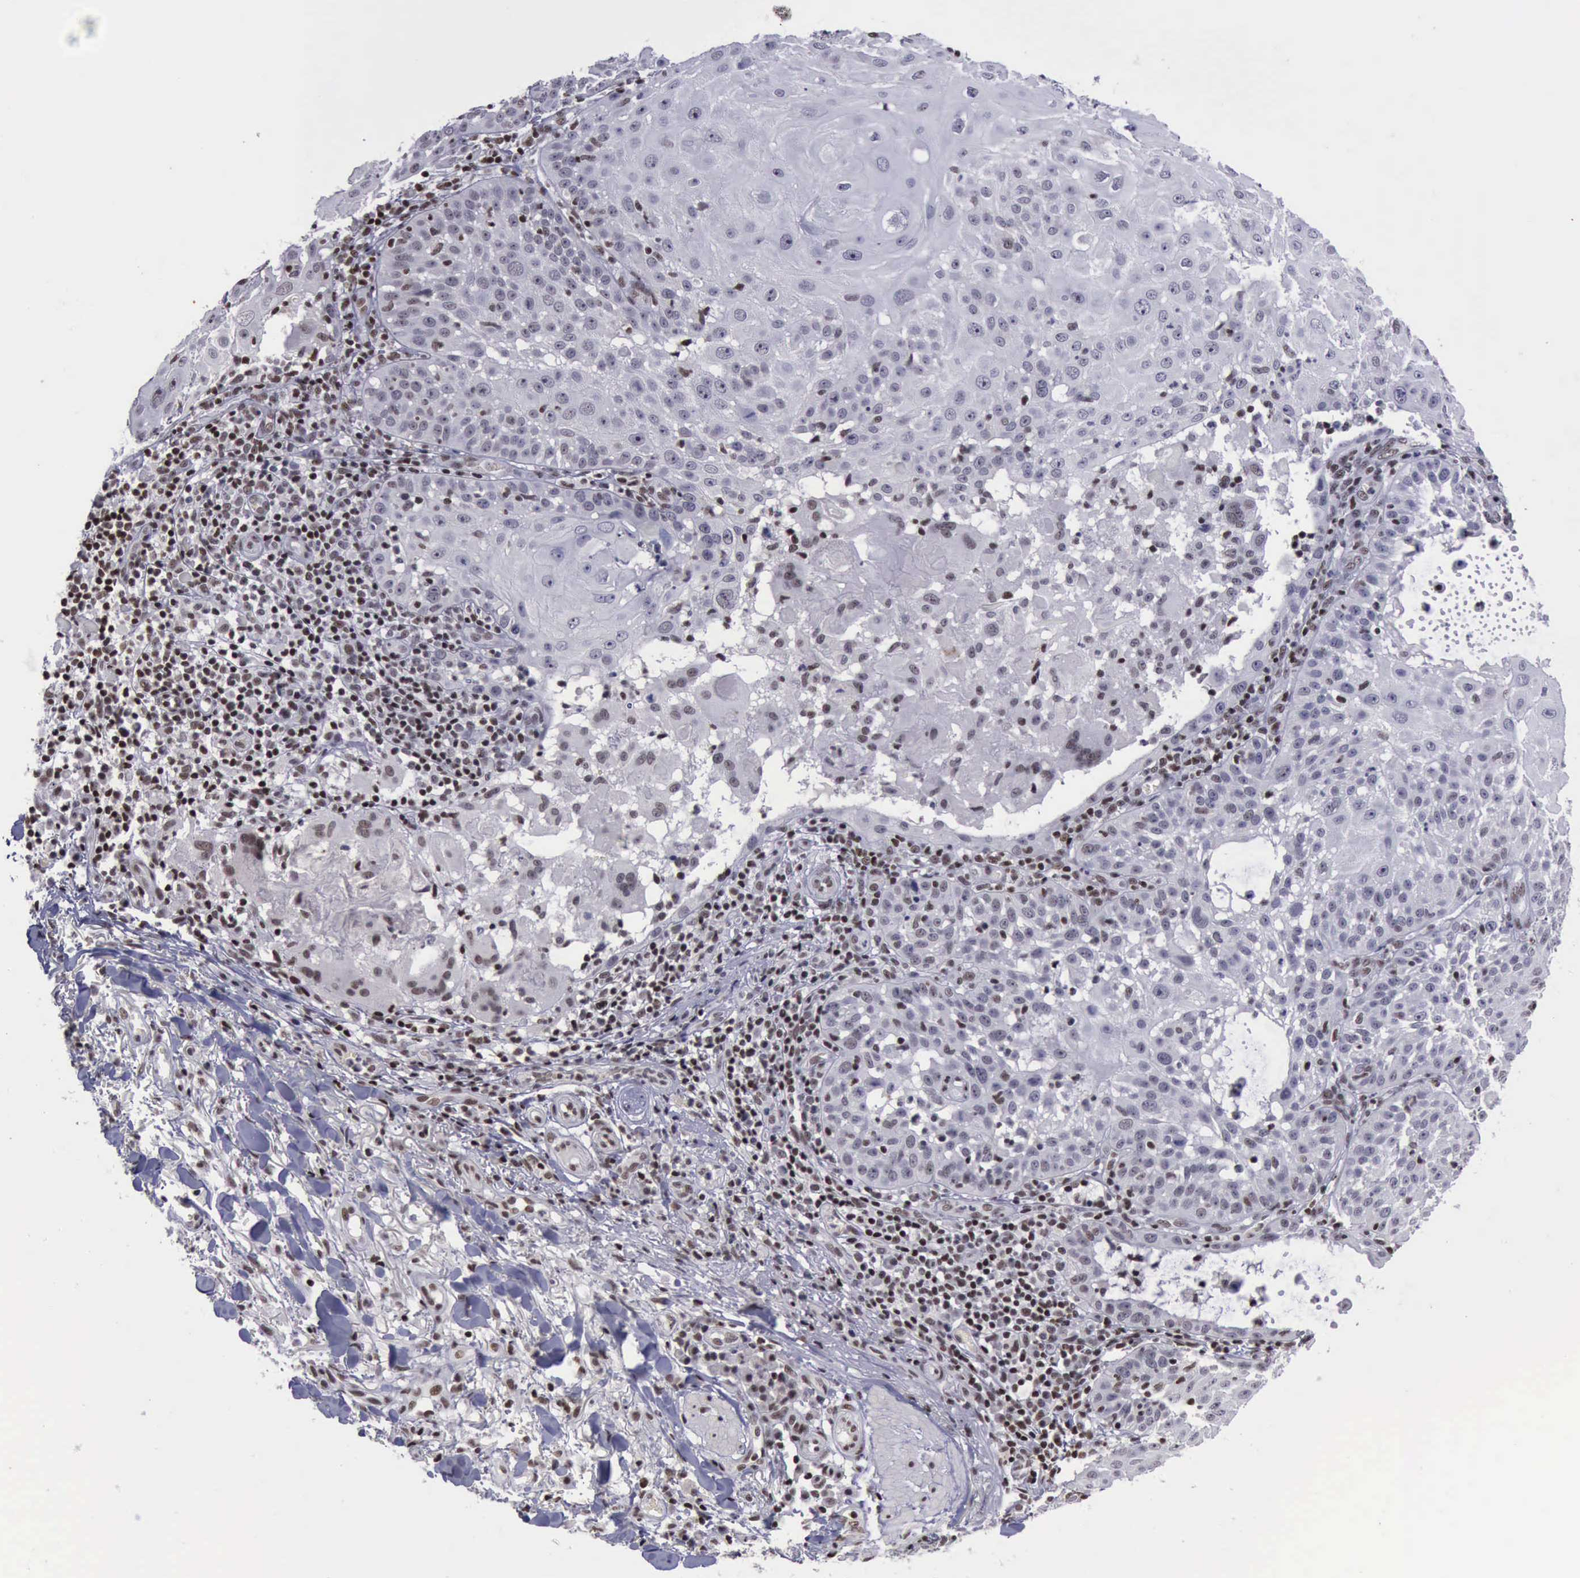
{"staining": {"intensity": "negative", "quantity": "none", "location": "none"}, "tissue": "skin cancer", "cell_type": "Tumor cells", "image_type": "cancer", "snomed": [{"axis": "morphology", "description": "Squamous cell carcinoma, NOS"}, {"axis": "topography", "description": "Skin"}], "caption": "An image of human skin cancer (squamous cell carcinoma) is negative for staining in tumor cells. (Stains: DAB (3,3'-diaminobenzidine) IHC with hematoxylin counter stain, Microscopy: brightfield microscopy at high magnification).", "gene": "YY1", "patient": {"sex": "female", "age": 89}}